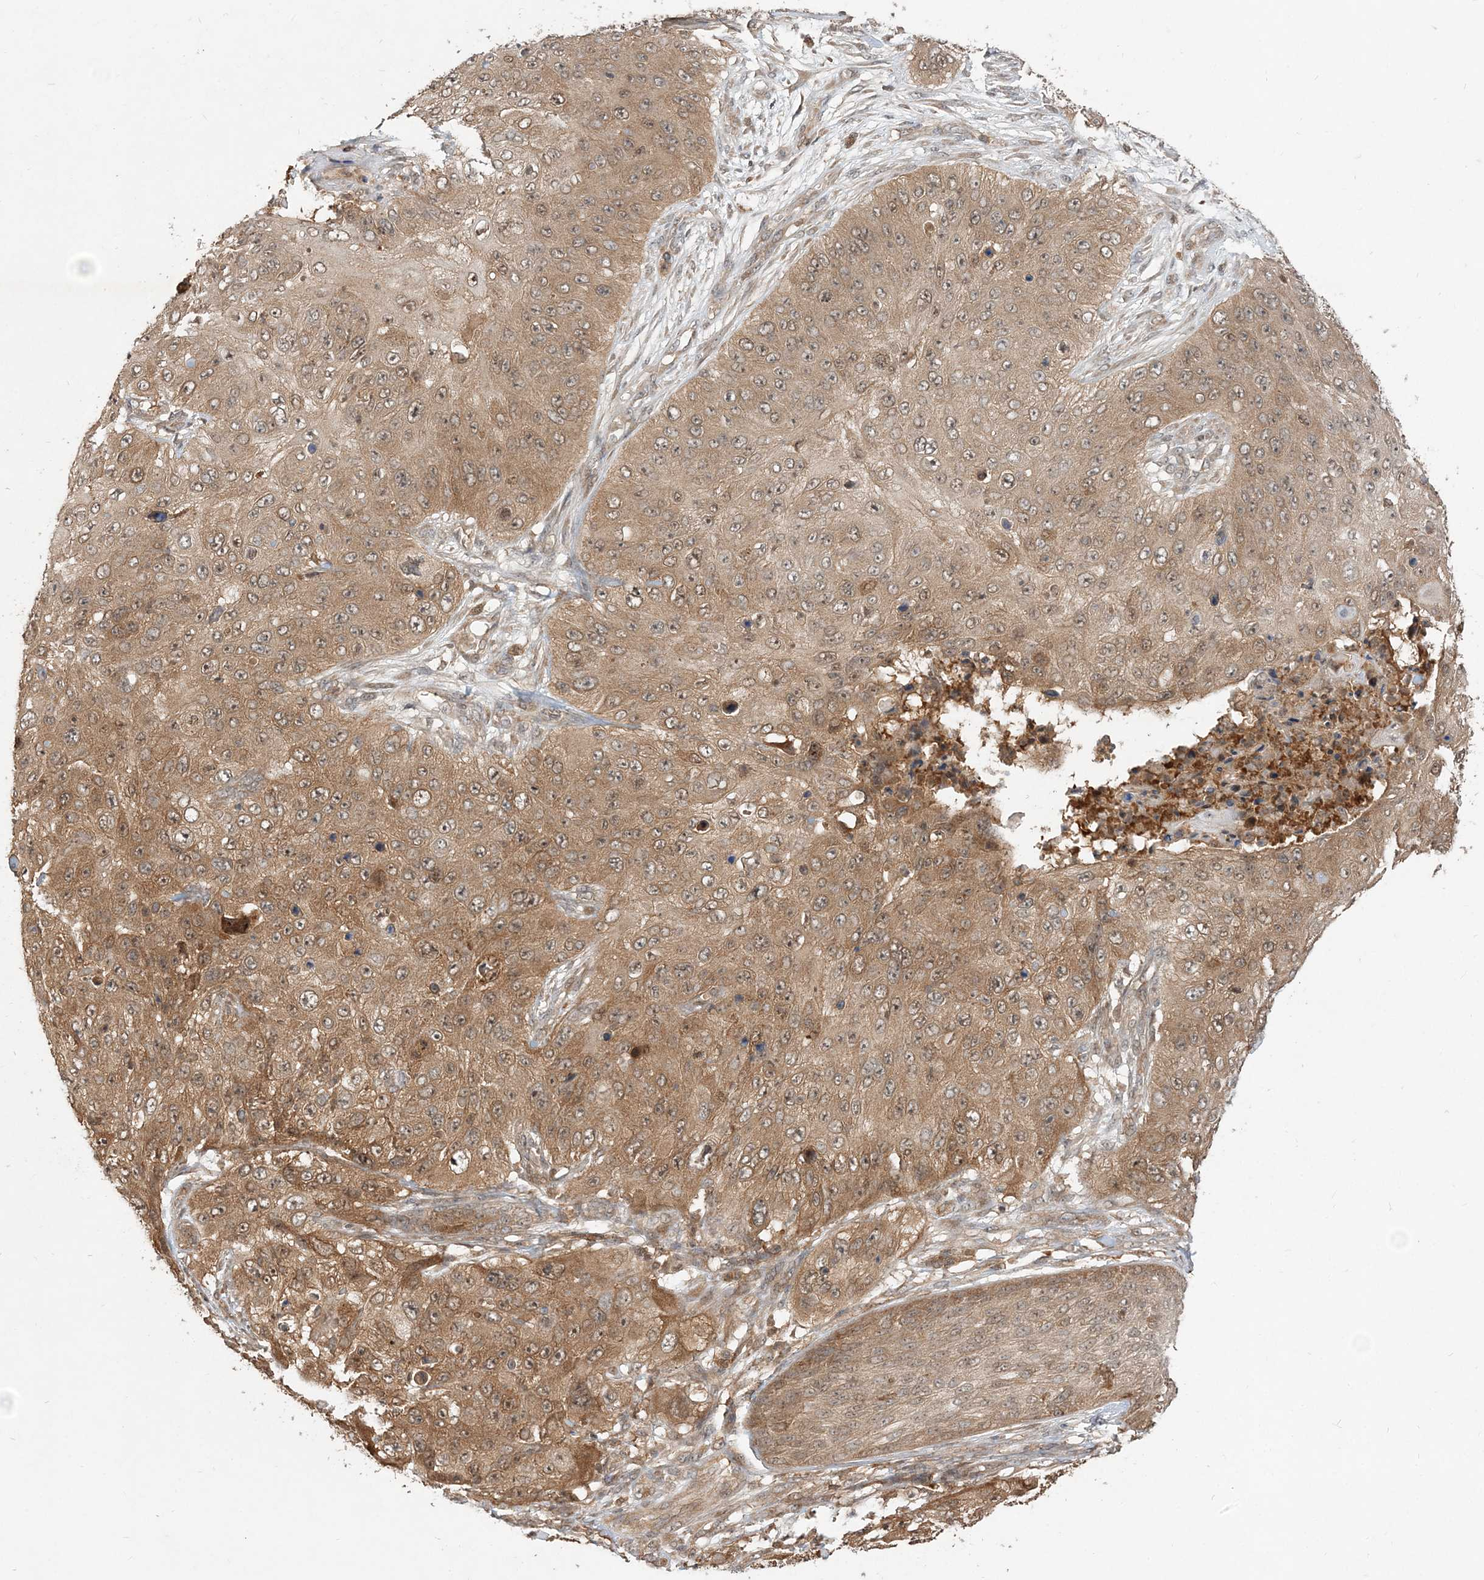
{"staining": {"intensity": "moderate", "quantity": ">75%", "location": "cytoplasmic/membranous"}, "tissue": "skin cancer", "cell_type": "Tumor cells", "image_type": "cancer", "snomed": [{"axis": "morphology", "description": "Squamous cell carcinoma, NOS"}, {"axis": "topography", "description": "Skin"}], "caption": "A micrograph showing moderate cytoplasmic/membranous staining in approximately >75% of tumor cells in skin cancer, as visualized by brown immunohistochemical staining.", "gene": "CAB39", "patient": {"sex": "female", "age": 80}}